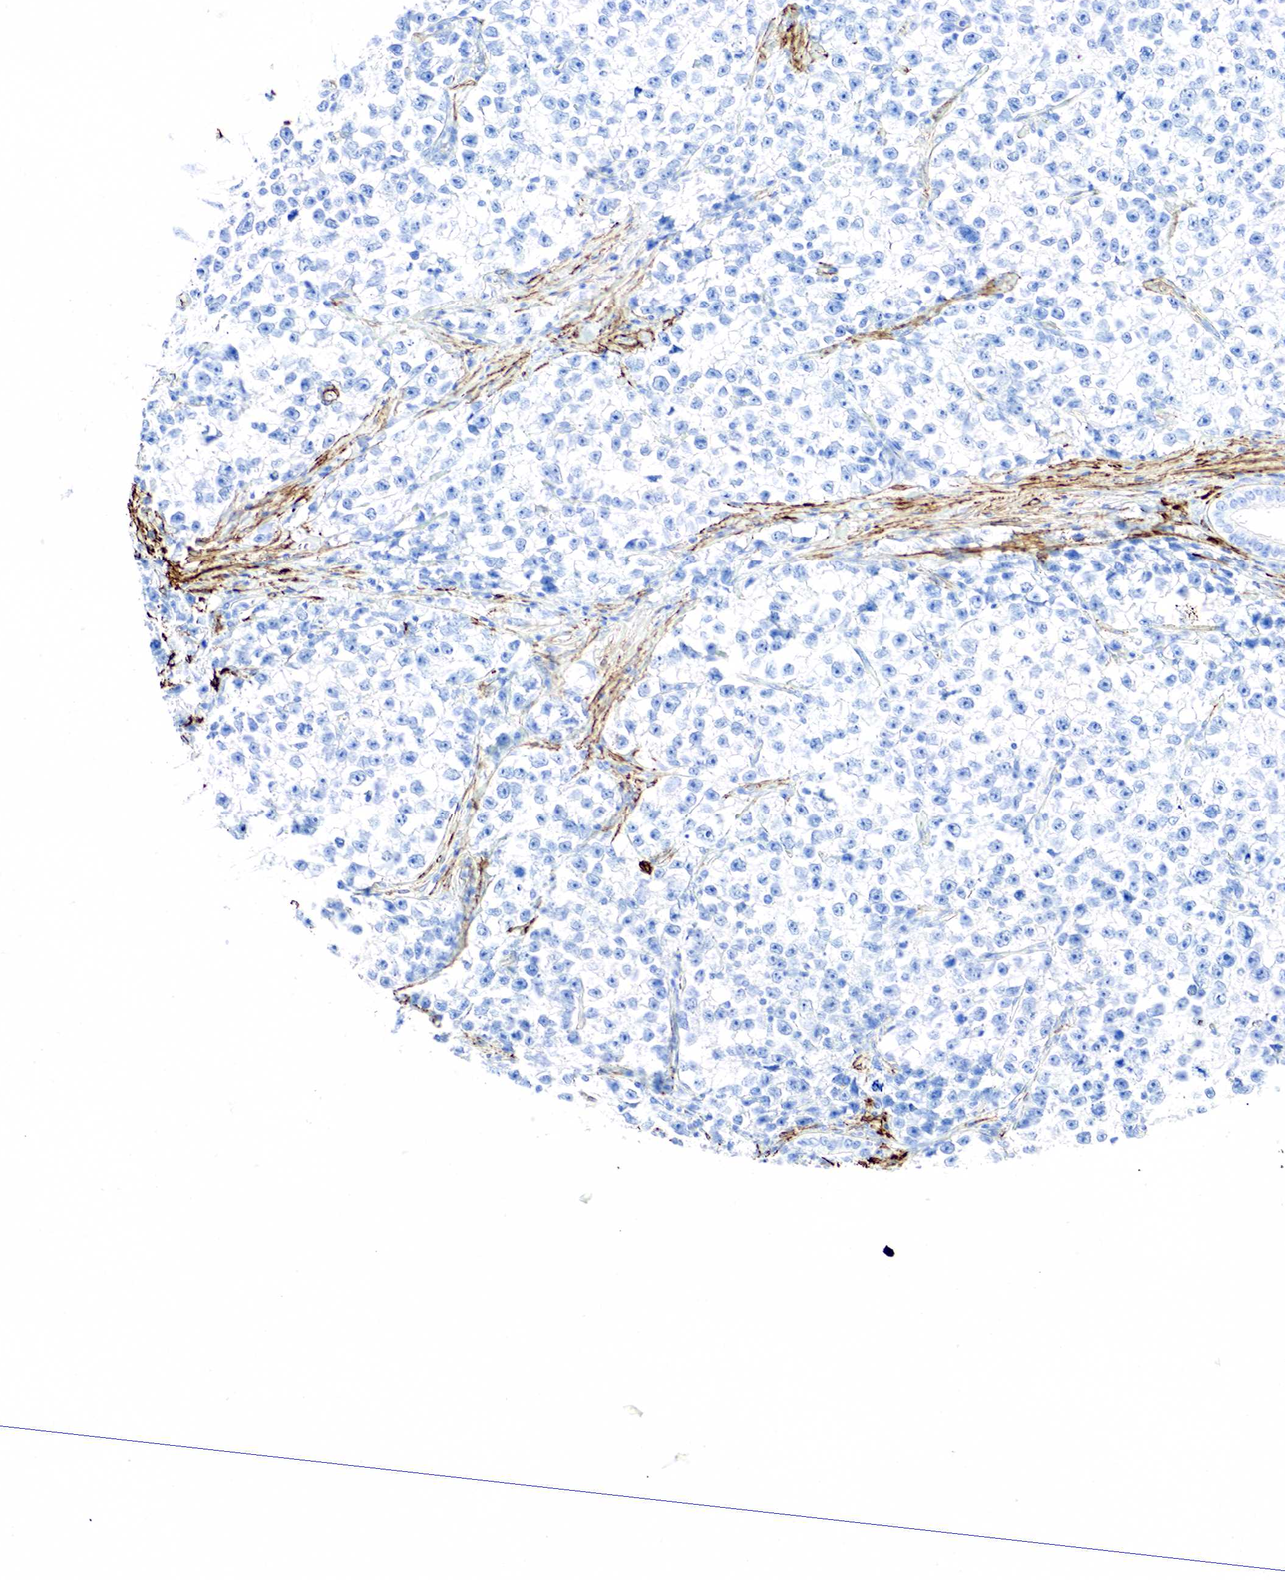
{"staining": {"intensity": "negative", "quantity": "none", "location": "none"}, "tissue": "testis cancer", "cell_type": "Tumor cells", "image_type": "cancer", "snomed": [{"axis": "morphology", "description": "Seminoma, NOS"}, {"axis": "morphology", "description": "Carcinoma, Embryonal, NOS"}, {"axis": "topography", "description": "Testis"}], "caption": "Tumor cells show no significant positivity in seminoma (testis).", "gene": "ACTA1", "patient": {"sex": "male", "age": 30}}